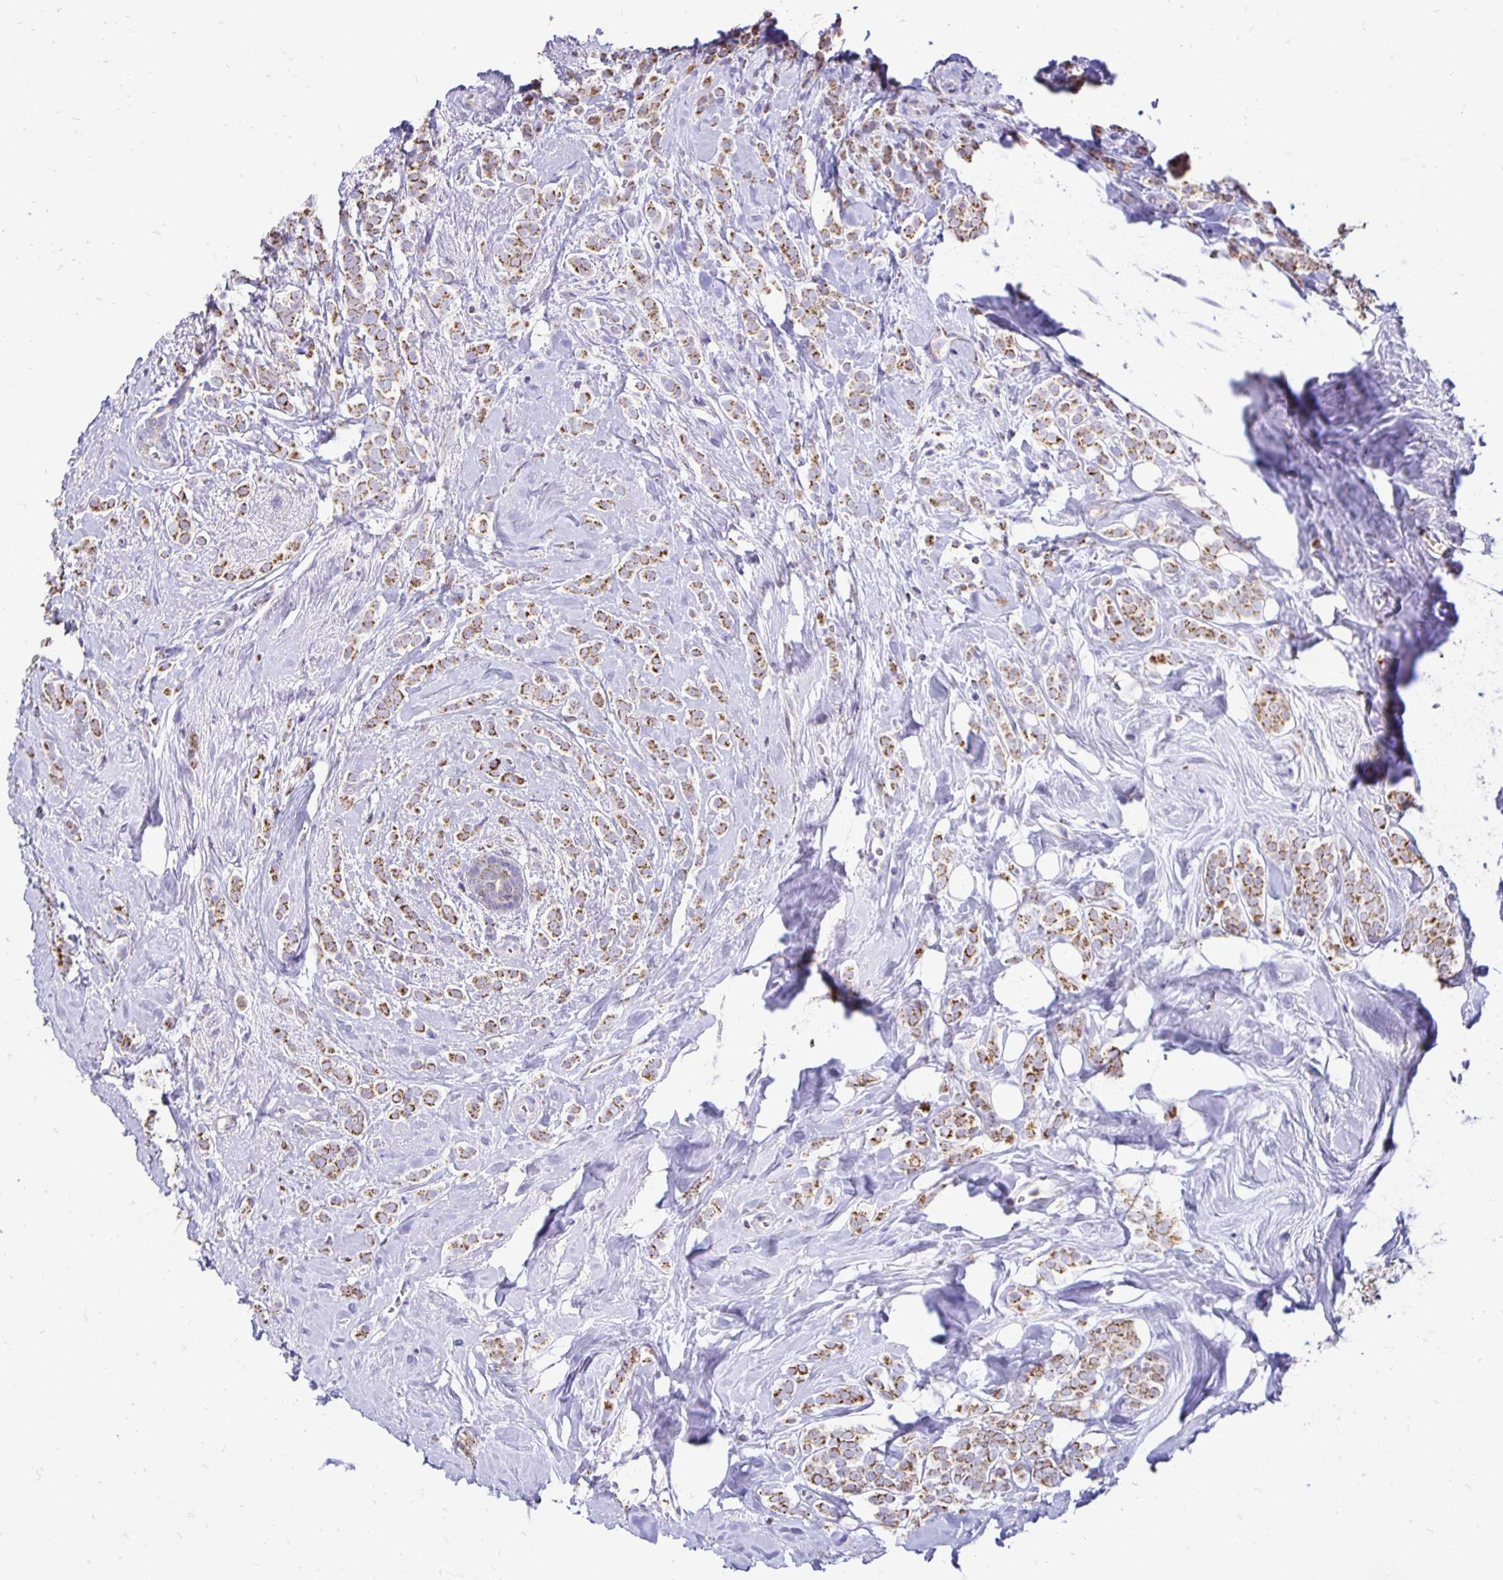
{"staining": {"intensity": "moderate", "quantity": ">75%", "location": "cytoplasmic/membranous"}, "tissue": "breast cancer", "cell_type": "Tumor cells", "image_type": "cancer", "snomed": [{"axis": "morphology", "description": "Lobular carcinoma"}, {"axis": "topography", "description": "Breast"}], "caption": "Protein staining of breast cancer tissue displays moderate cytoplasmic/membranous positivity in approximately >75% of tumor cells.", "gene": "PLAAT2", "patient": {"sex": "female", "age": 49}}